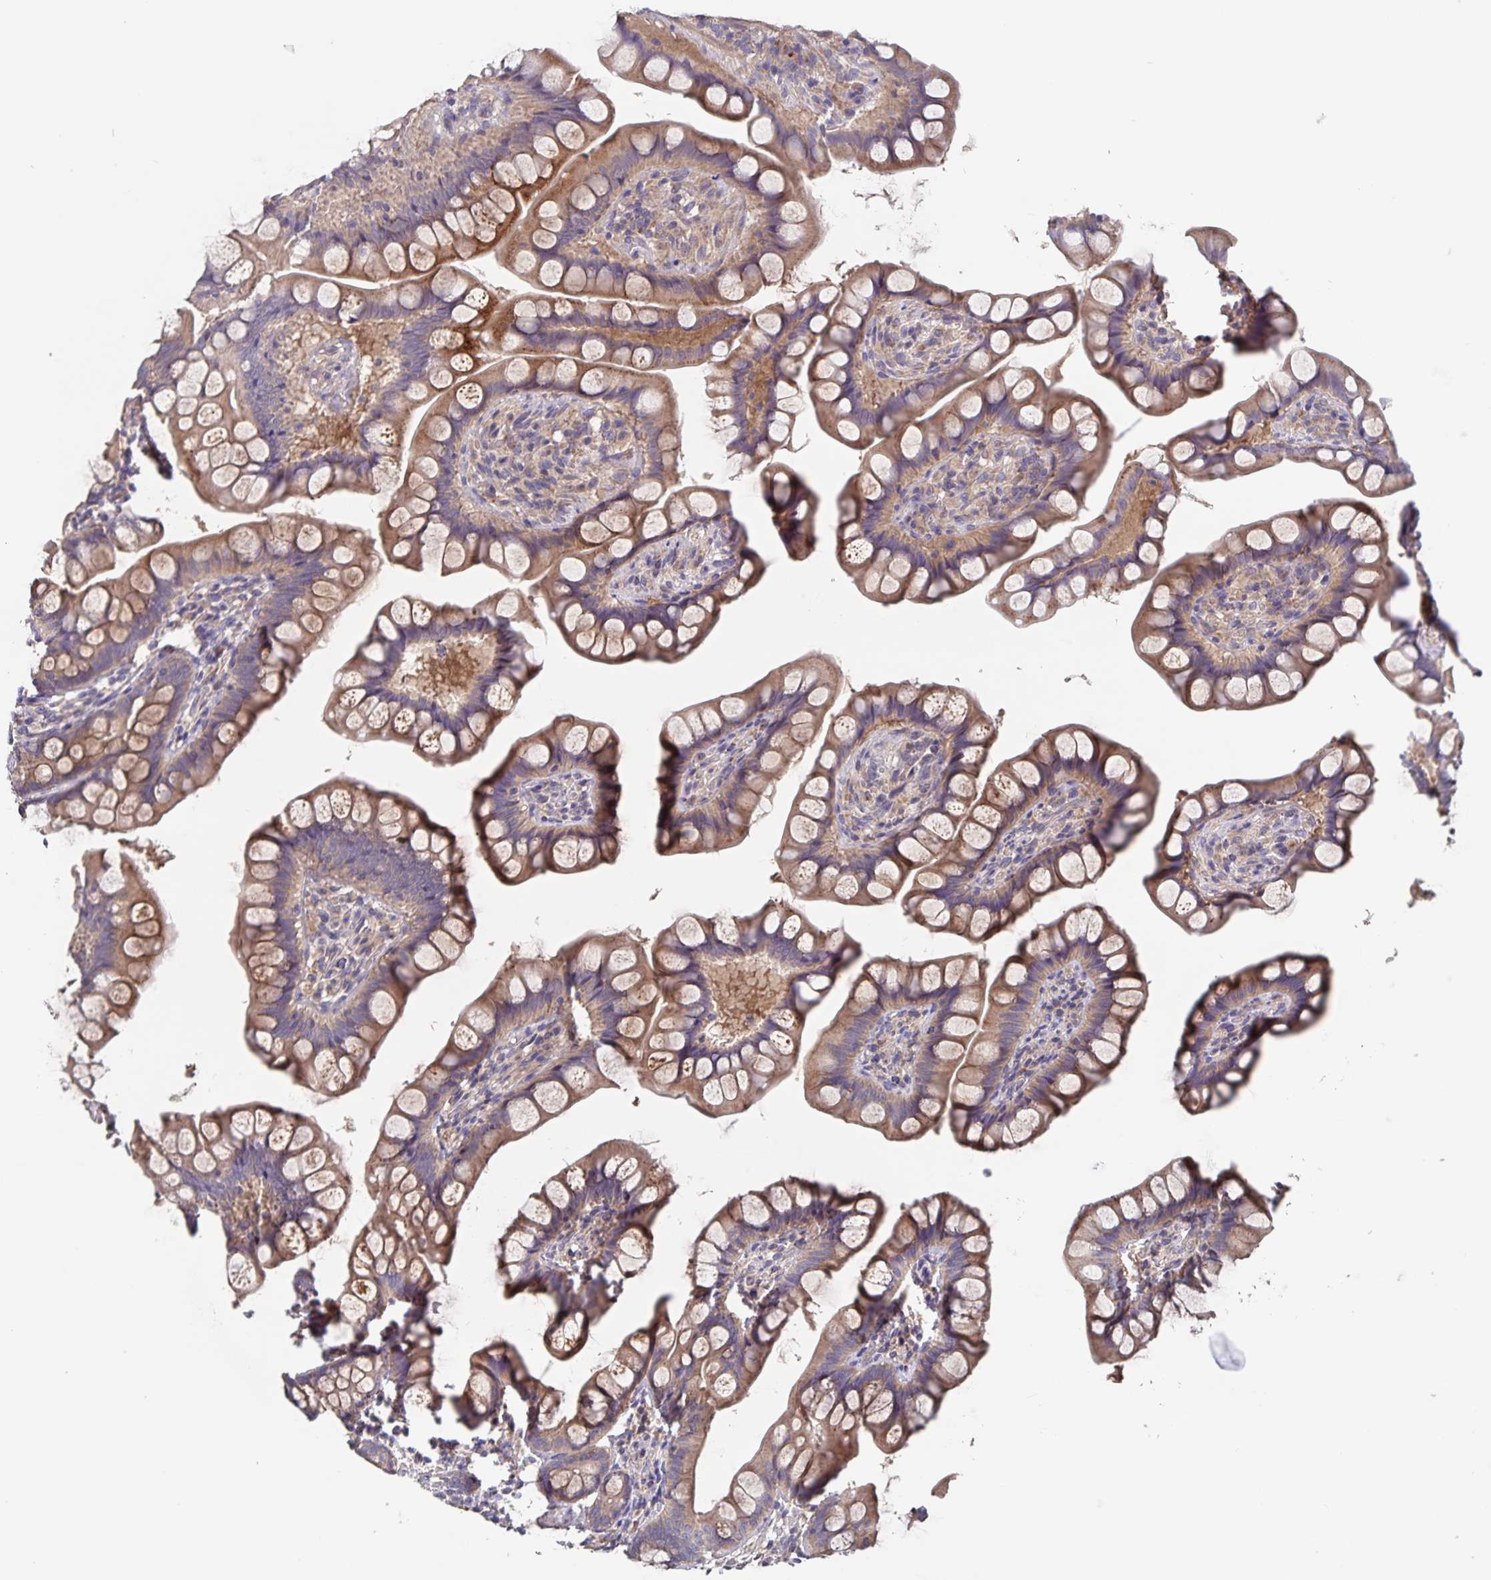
{"staining": {"intensity": "moderate", "quantity": ">75%", "location": "cytoplasmic/membranous"}, "tissue": "small intestine", "cell_type": "Glandular cells", "image_type": "normal", "snomed": [{"axis": "morphology", "description": "Normal tissue, NOS"}, {"axis": "topography", "description": "Small intestine"}], "caption": "A brown stain shows moderate cytoplasmic/membranous positivity of a protein in glandular cells of unremarkable human small intestine. Immunohistochemistry stains the protein in brown and the nuclei are stained blue.", "gene": "FBXL16", "patient": {"sex": "male", "age": 70}}